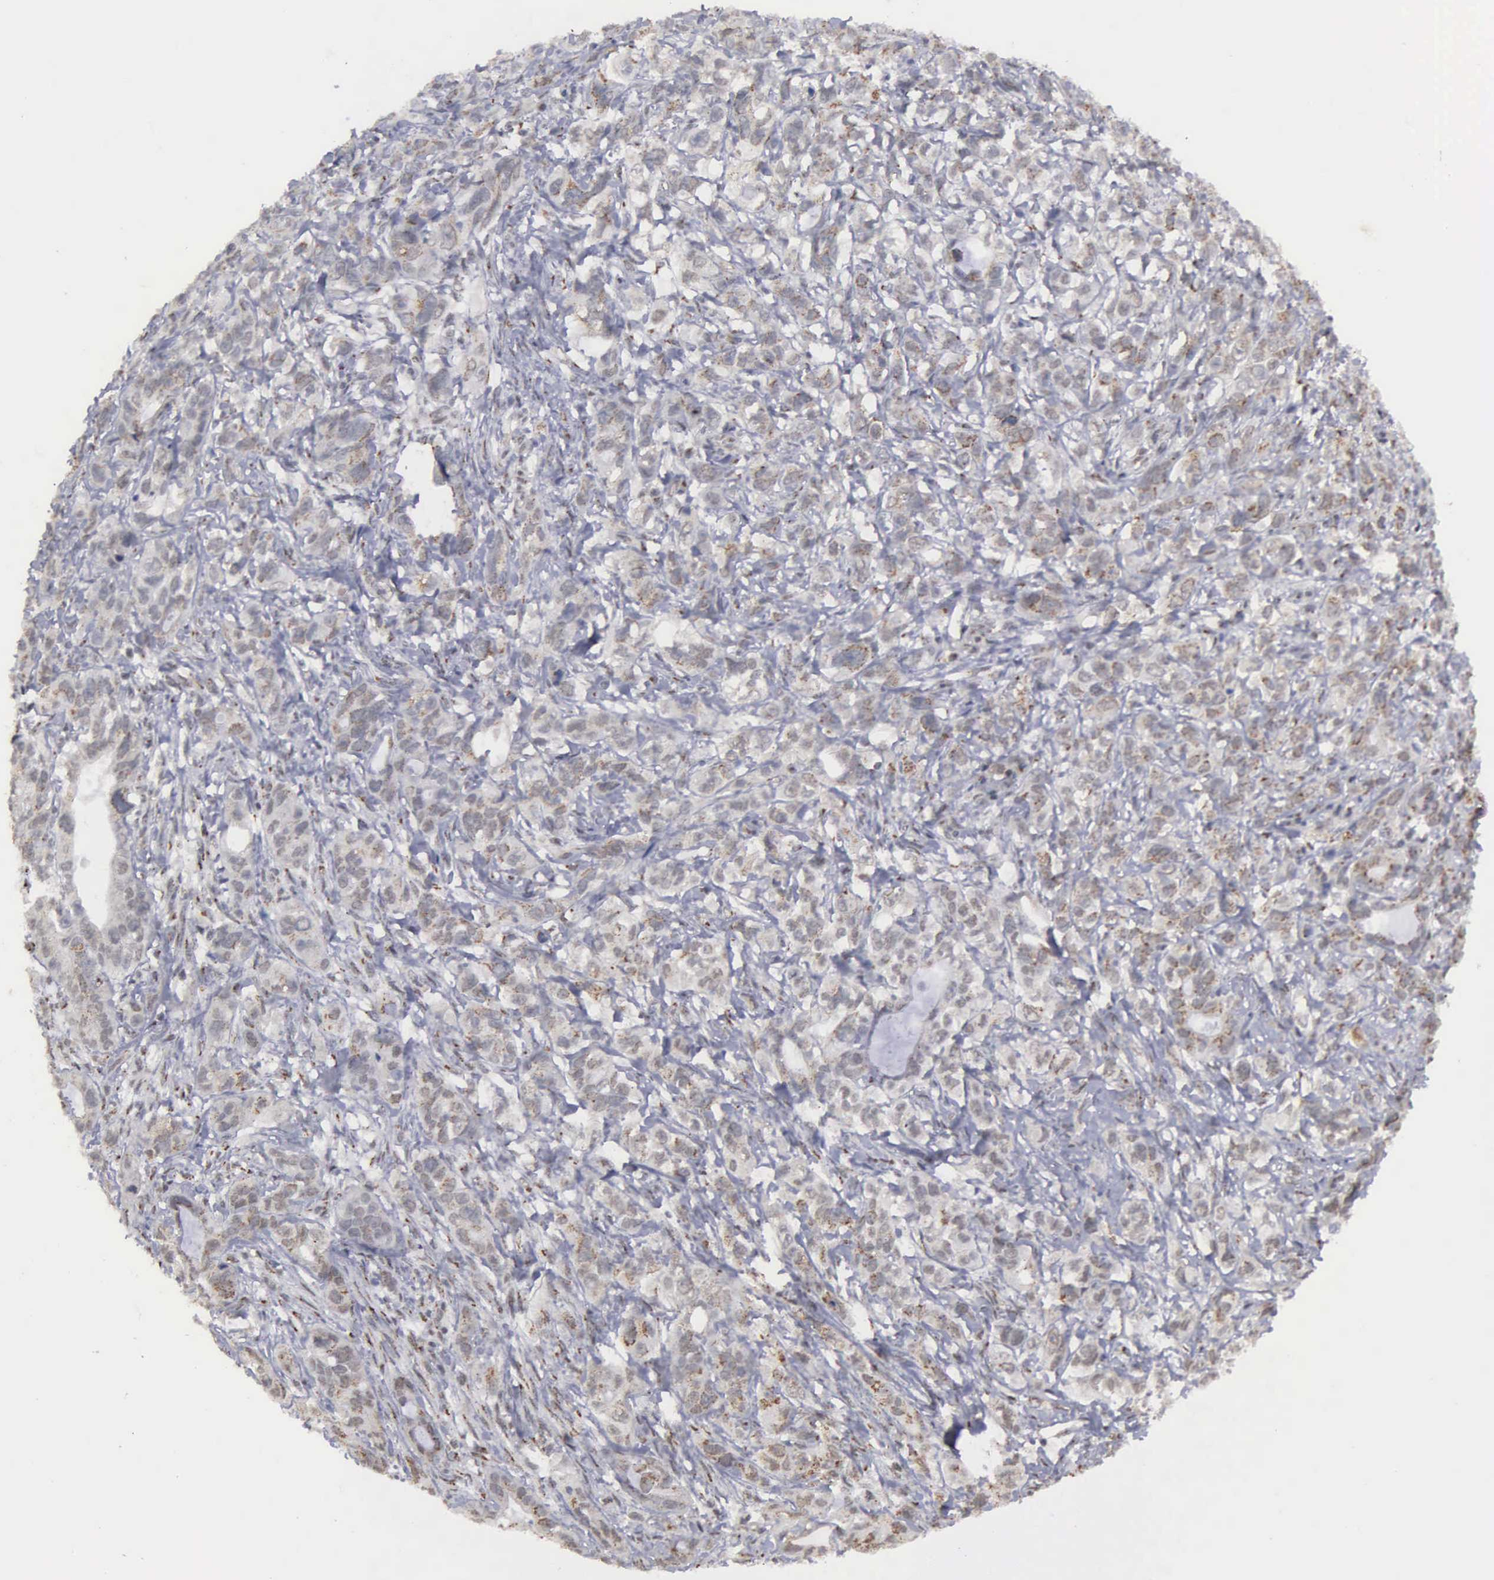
{"staining": {"intensity": "weak", "quantity": "25%-75%", "location": "cytoplasmic/membranous"}, "tissue": "stomach cancer", "cell_type": "Tumor cells", "image_type": "cancer", "snomed": [{"axis": "morphology", "description": "Adenocarcinoma, NOS"}, {"axis": "topography", "description": "Stomach, upper"}], "caption": "Protein analysis of stomach cancer (adenocarcinoma) tissue reveals weak cytoplasmic/membranous expression in approximately 25%-75% of tumor cells.", "gene": "GTF2A1", "patient": {"sex": "male", "age": 47}}